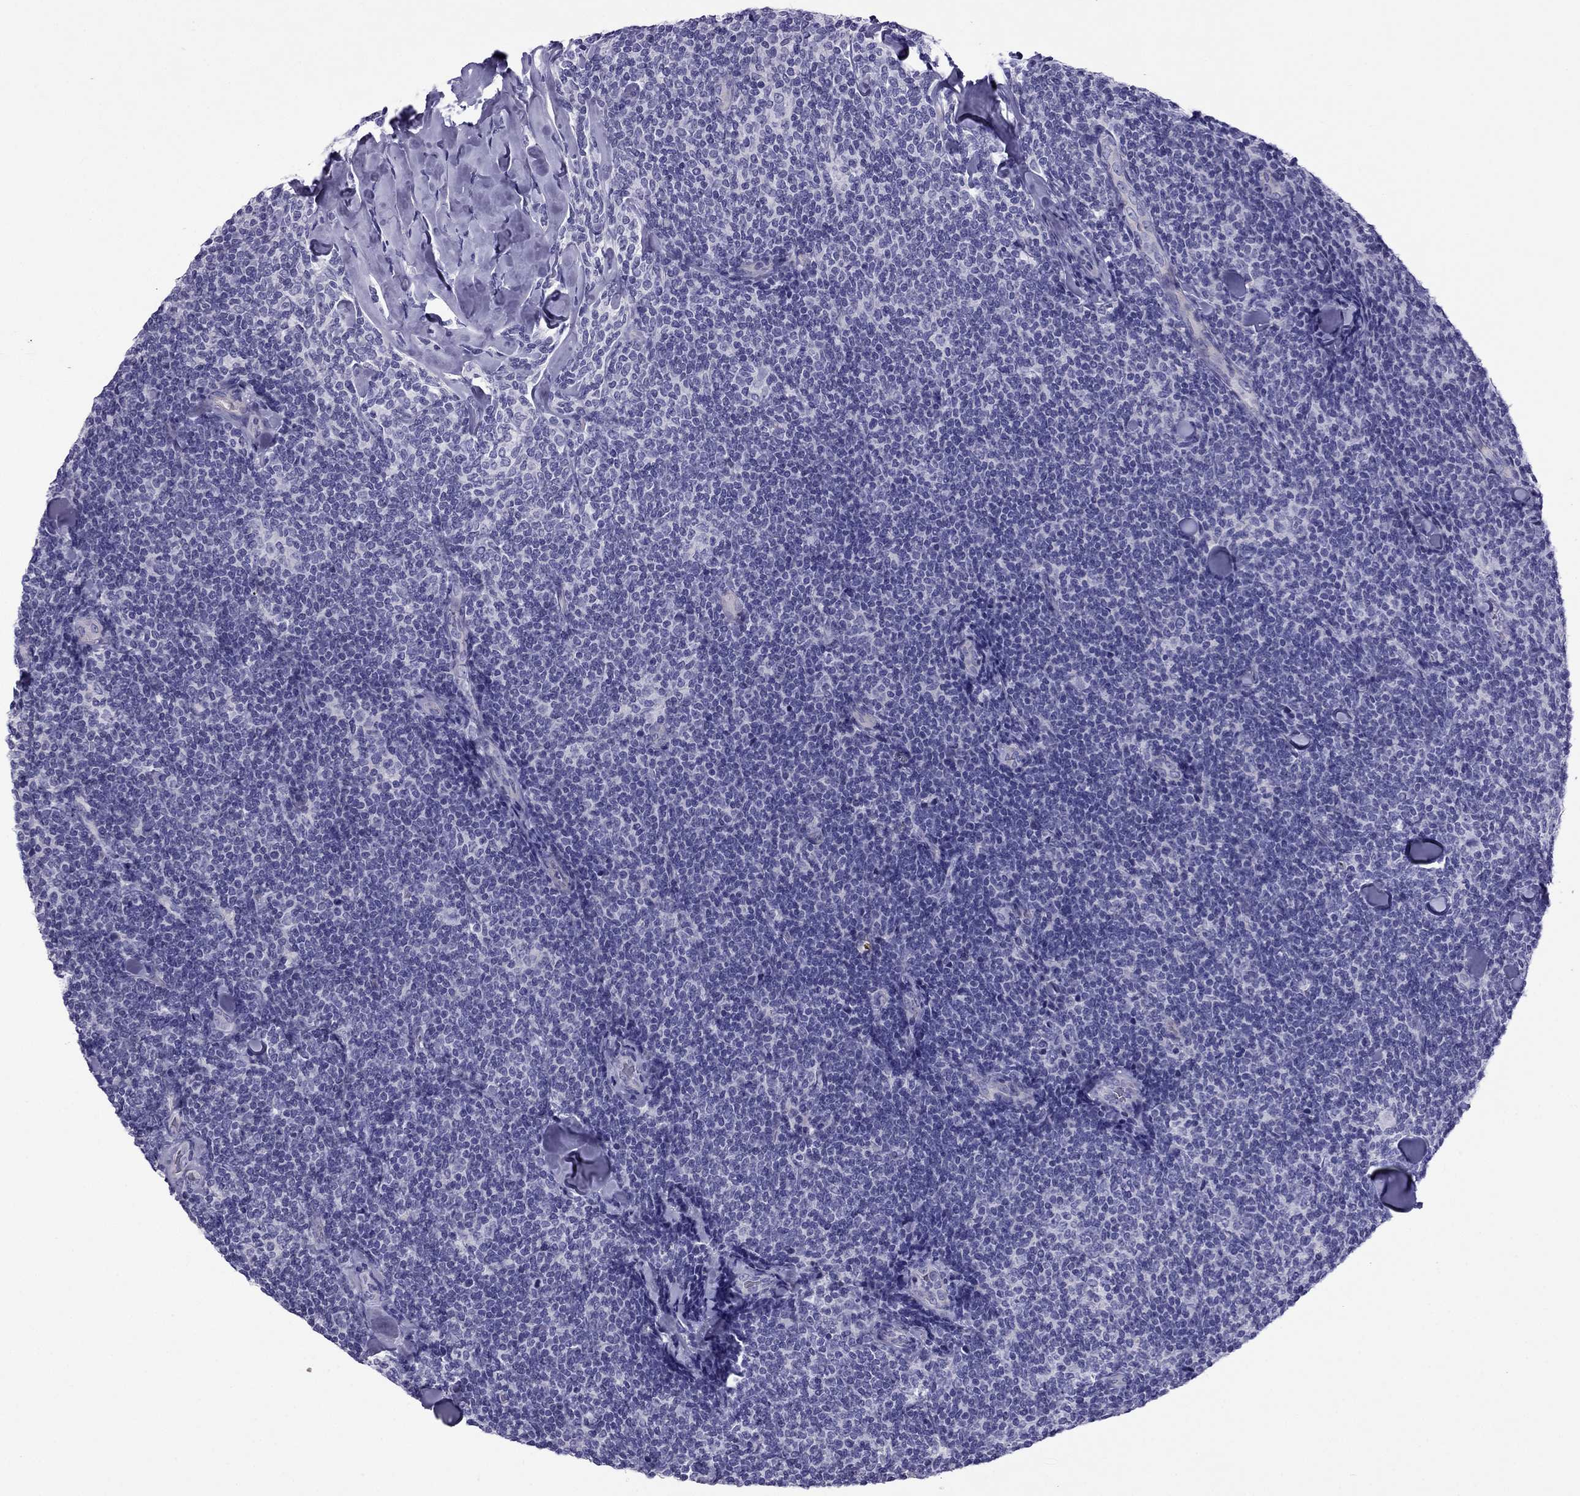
{"staining": {"intensity": "negative", "quantity": "none", "location": "none"}, "tissue": "lymphoma", "cell_type": "Tumor cells", "image_type": "cancer", "snomed": [{"axis": "morphology", "description": "Malignant lymphoma, non-Hodgkin's type, Low grade"}, {"axis": "topography", "description": "Lymph node"}], "caption": "There is no significant staining in tumor cells of lymphoma. (DAB immunohistochemistry with hematoxylin counter stain).", "gene": "MYL11", "patient": {"sex": "female", "age": 56}}